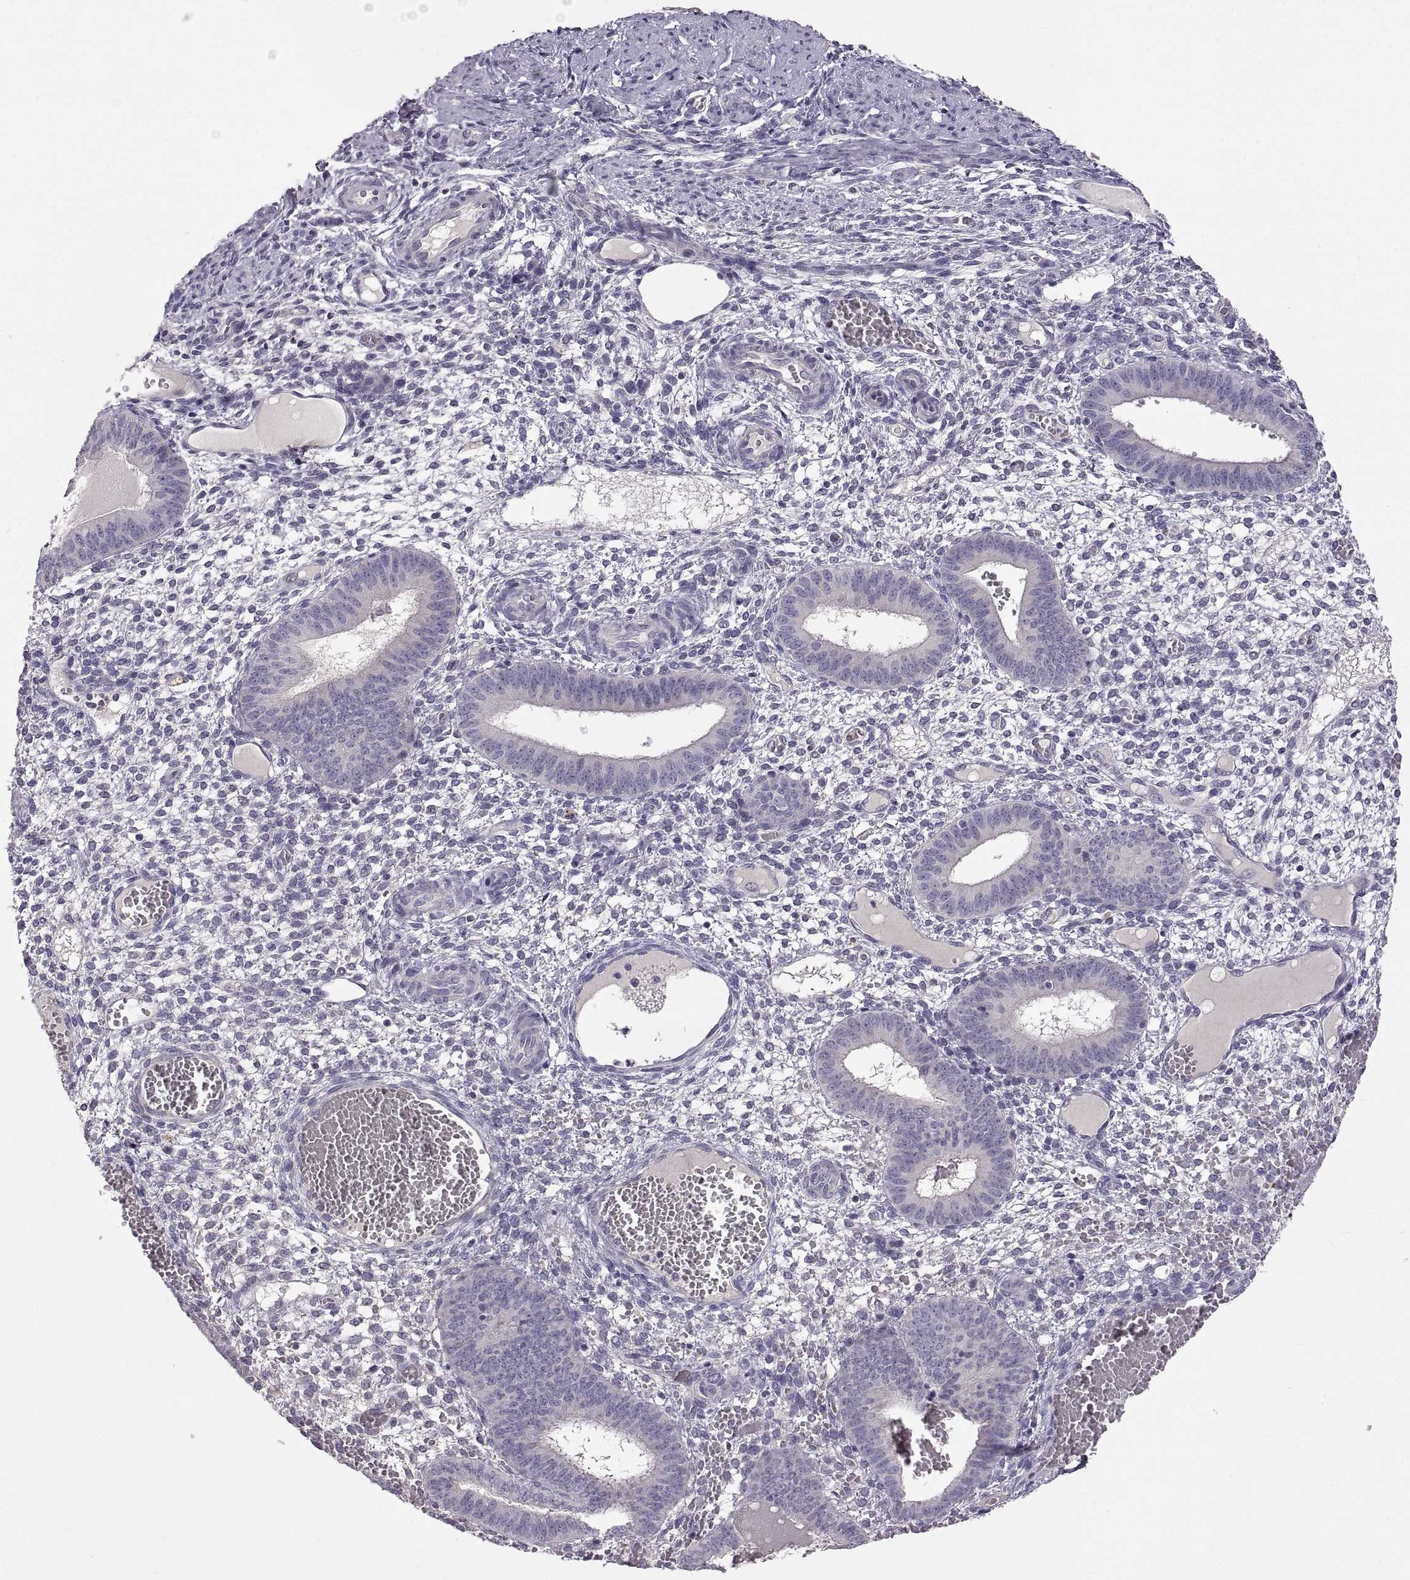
{"staining": {"intensity": "negative", "quantity": "none", "location": "none"}, "tissue": "endometrium", "cell_type": "Cells in endometrial stroma", "image_type": "normal", "snomed": [{"axis": "morphology", "description": "Normal tissue, NOS"}, {"axis": "topography", "description": "Endometrium"}], "caption": "Image shows no protein expression in cells in endometrial stroma of unremarkable endometrium. The staining was performed using DAB to visualize the protein expression in brown, while the nuclei were stained in blue with hematoxylin (Magnification: 20x).", "gene": "WFDC8", "patient": {"sex": "female", "age": 42}}